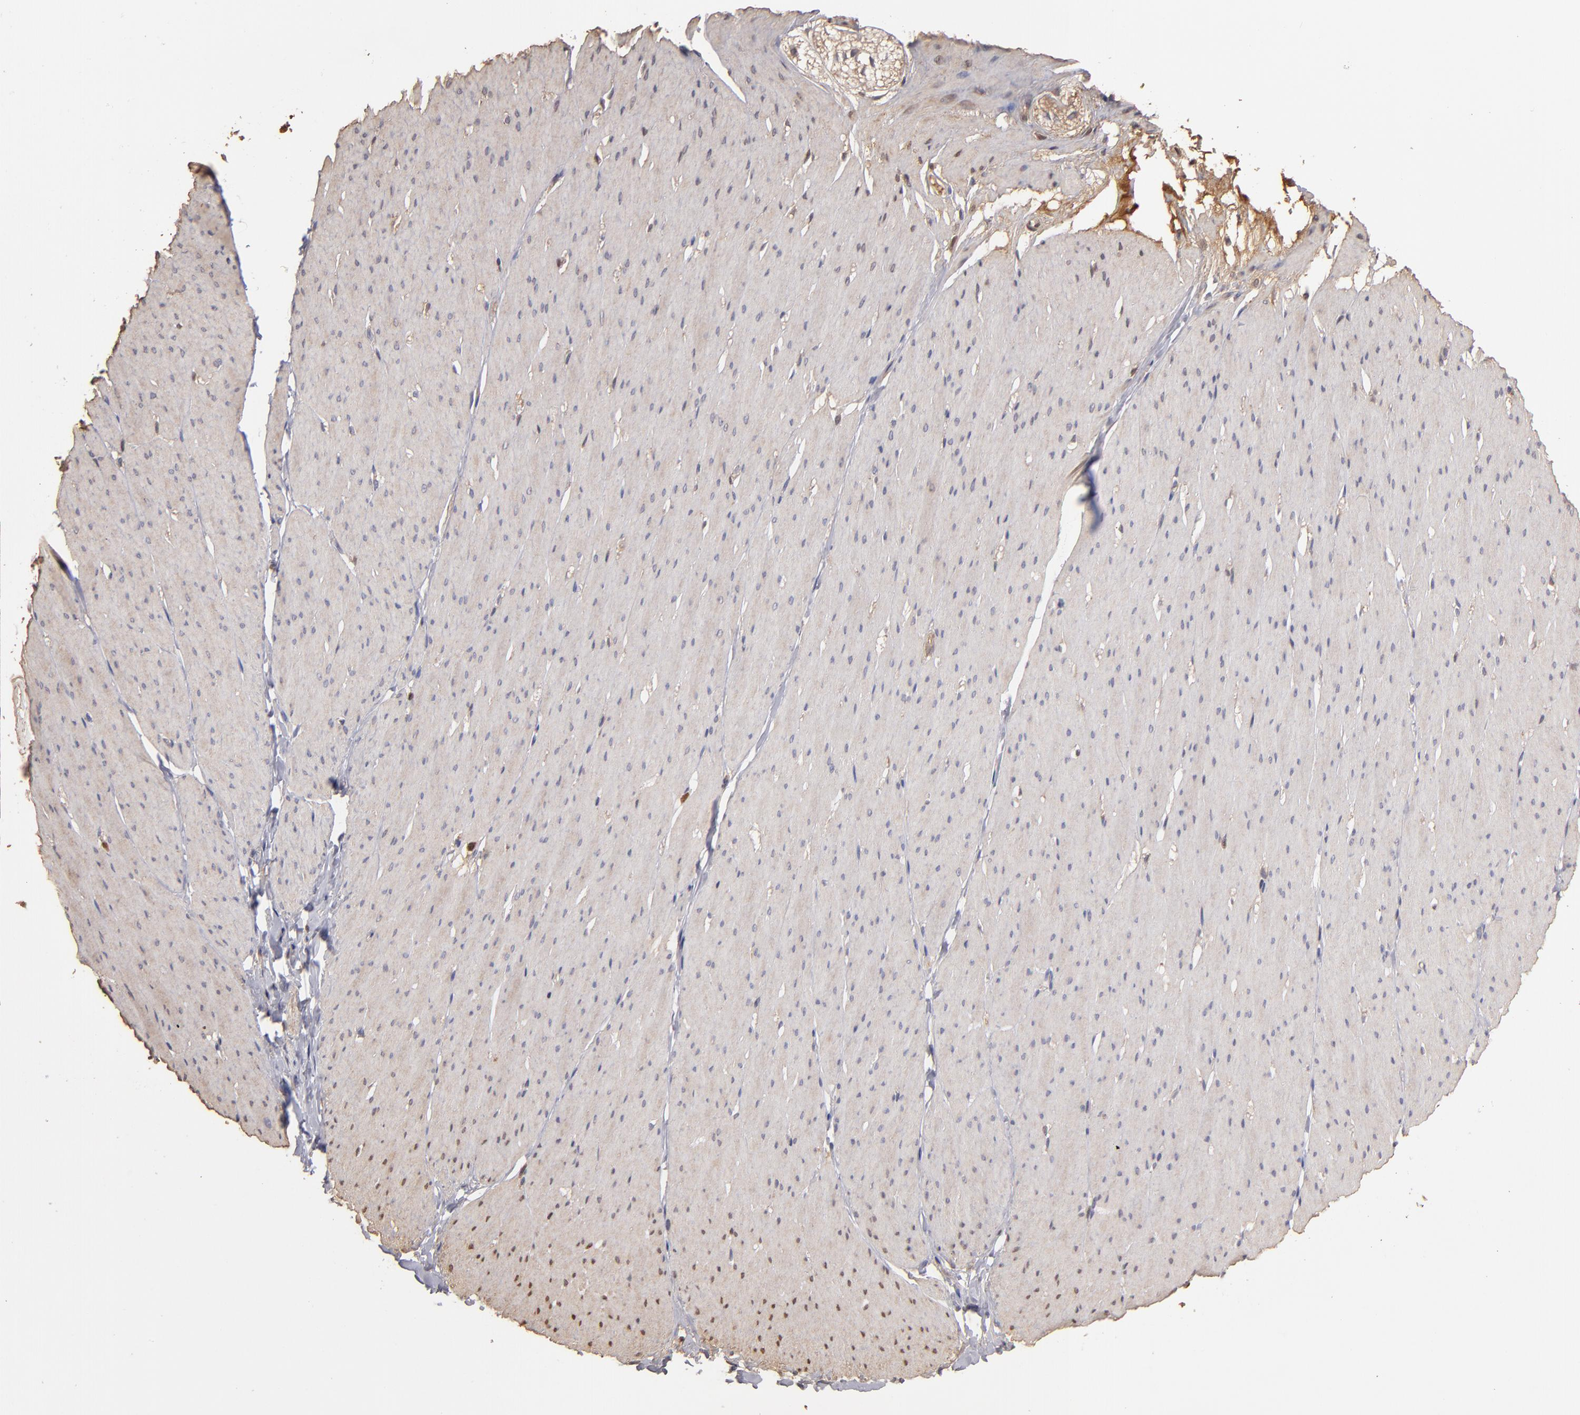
{"staining": {"intensity": "weak", "quantity": "25%-75%", "location": "cytoplasmic/membranous"}, "tissue": "smooth muscle", "cell_type": "Smooth muscle cells", "image_type": "normal", "snomed": [{"axis": "morphology", "description": "Normal tissue, NOS"}, {"axis": "topography", "description": "Smooth muscle"}, {"axis": "topography", "description": "Colon"}], "caption": "High-power microscopy captured an immunohistochemistry photomicrograph of normal smooth muscle, revealing weak cytoplasmic/membranous staining in about 25%-75% of smooth muscle cells.", "gene": "SERPINA7", "patient": {"sex": "male", "age": 67}}